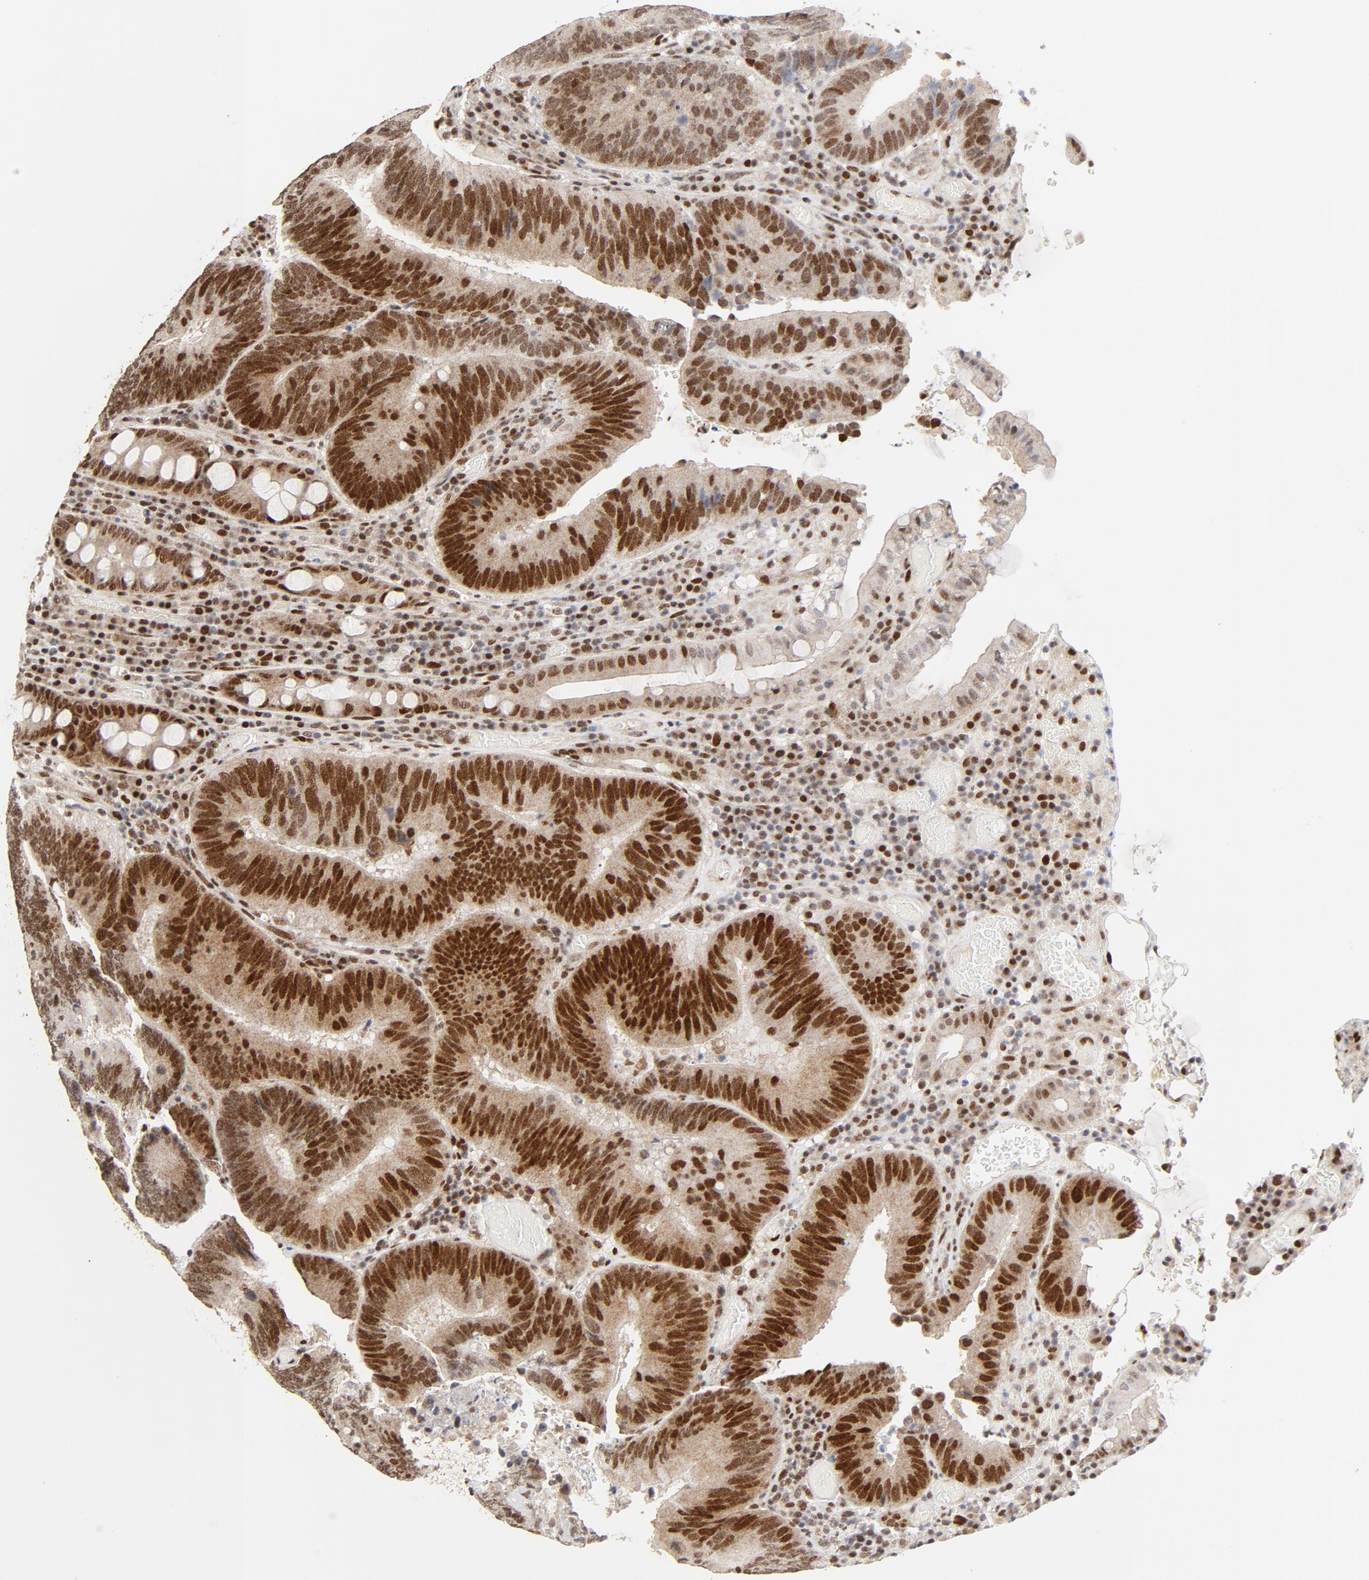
{"staining": {"intensity": "strong", "quantity": ">75%", "location": "nuclear"}, "tissue": "colorectal cancer", "cell_type": "Tumor cells", "image_type": "cancer", "snomed": [{"axis": "morphology", "description": "Normal tissue, NOS"}, {"axis": "morphology", "description": "Adenocarcinoma, NOS"}, {"axis": "topography", "description": "Colon"}], "caption": "Adenocarcinoma (colorectal) was stained to show a protein in brown. There is high levels of strong nuclear expression in approximately >75% of tumor cells.", "gene": "GTF2I", "patient": {"sex": "female", "age": 78}}